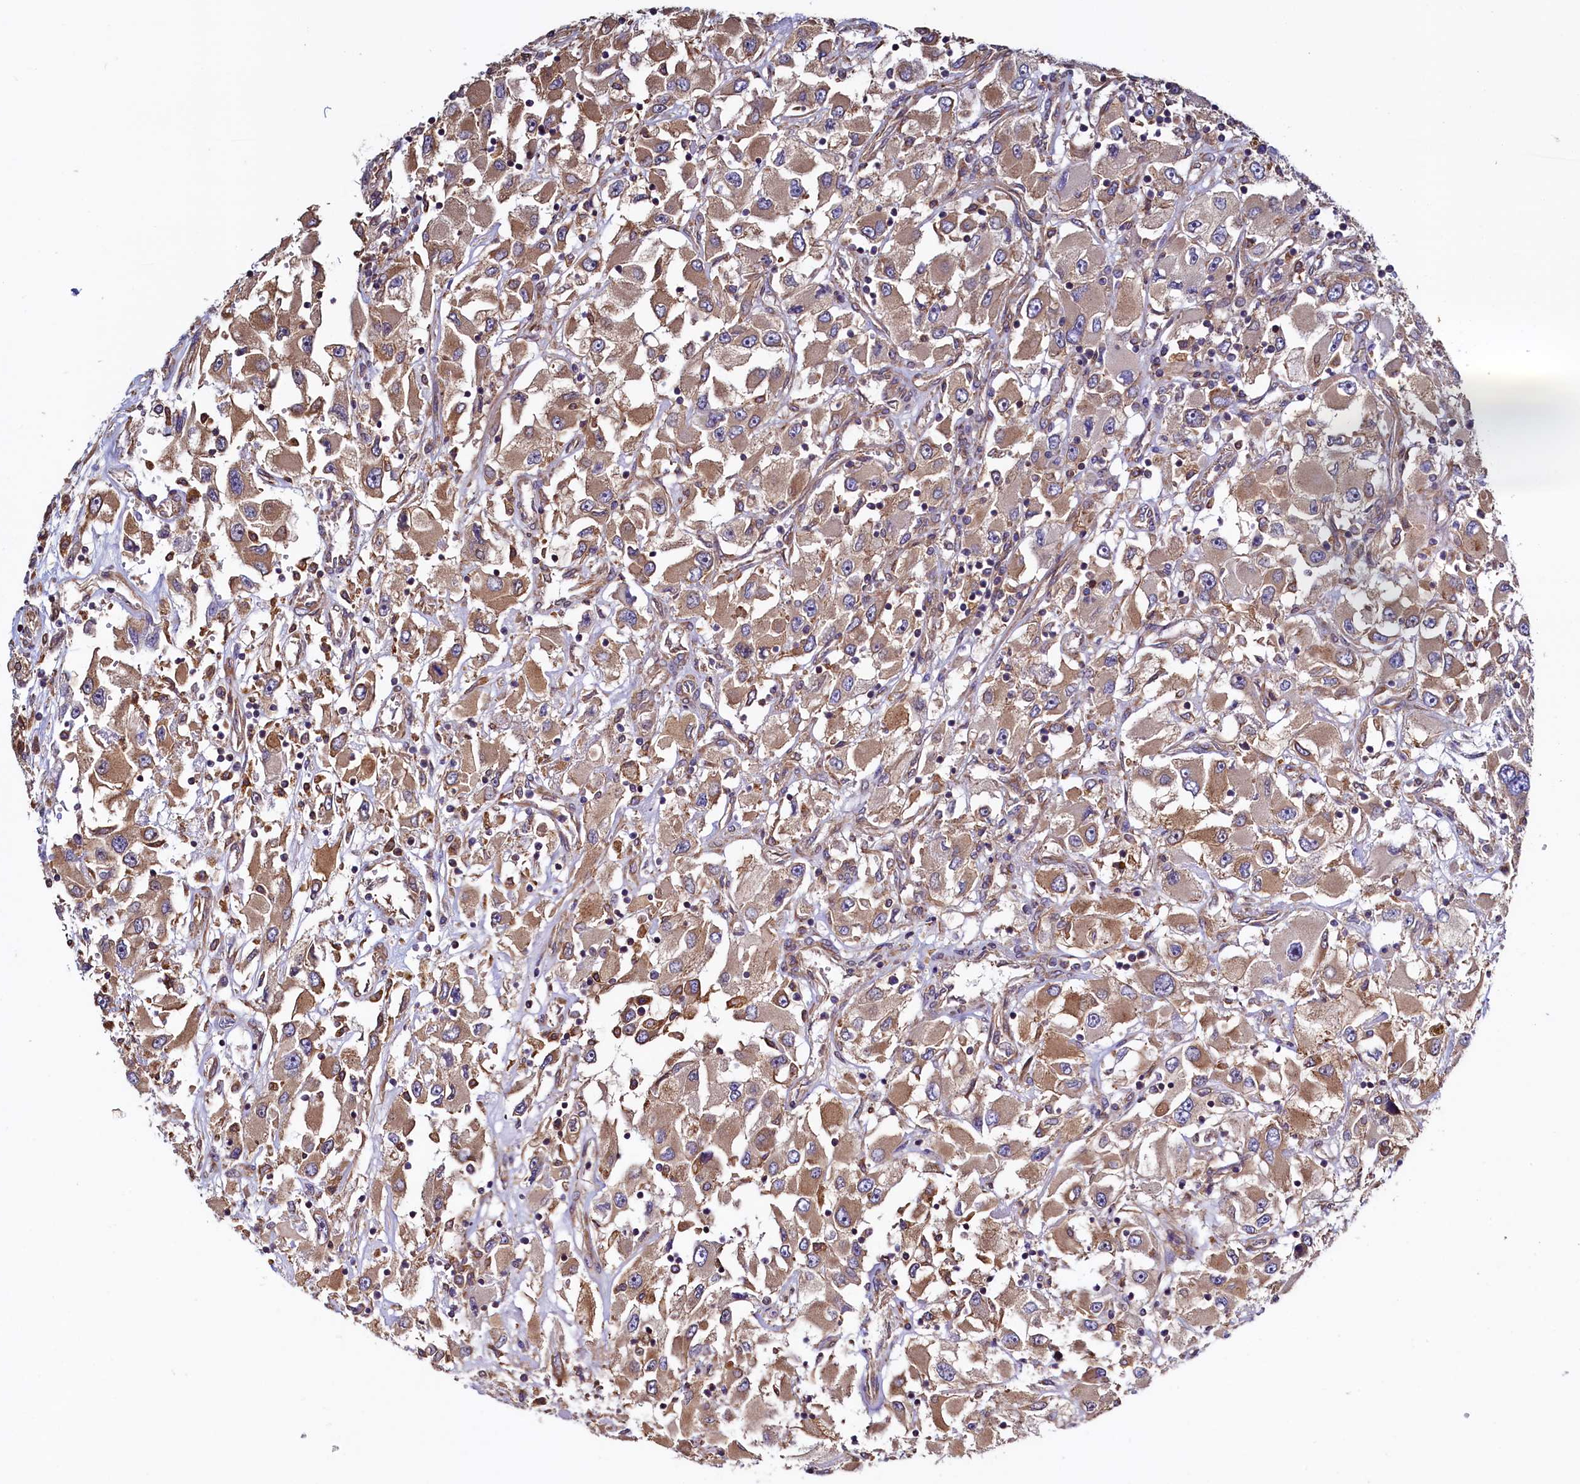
{"staining": {"intensity": "moderate", "quantity": "25%-75%", "location": "cytoplasmic/membranous"}, "tissue": "renal cancer", "cell_type": "Tumor cells", "image_type": "cancer", "snomed": [{"axis": "morphology", "description": "Adenocarcinoma, NOS"}, {"axis": "topography", "description": "Kidney"}], "caption": "About 25%-75% of tumor cells in renal cancer reveal moderate cytoplasmic/membranous protein staining as visualized by brown immunohistochemical staining.", "gene": "ATXN2L", "patient": {"sex": "female", "age": 52}}